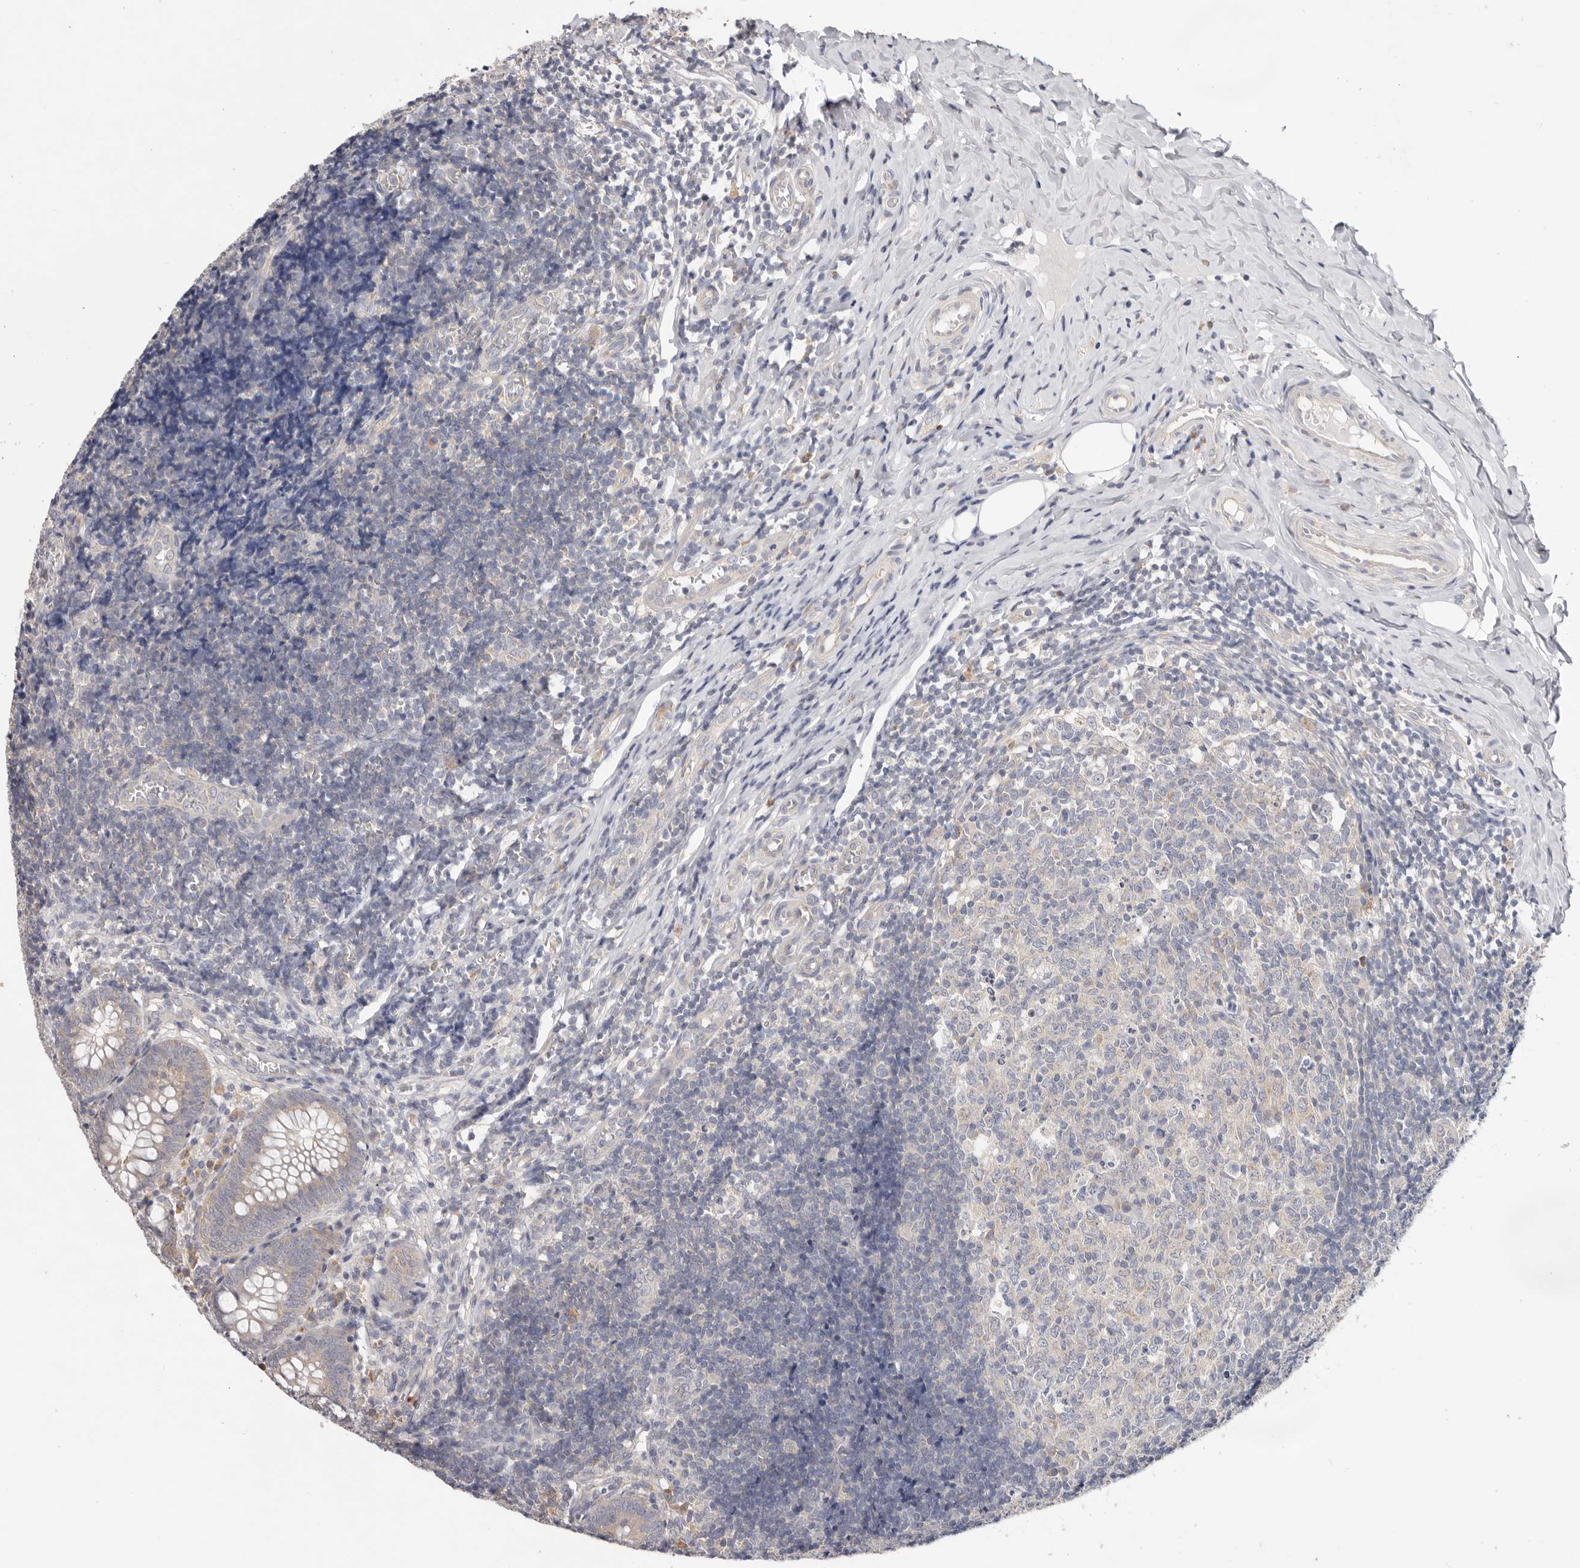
{"staining": {"intensity": "weak", "quantity": "25%-75%", "location": "cytoplasmic/membranous"}, "tissue": "appendix", "cell_type": "Glandular cells", "image_type": "normal", "snomed": [{"axis": "morphology", "description": "Normal tissue, NOS"}, {"axis": "topography", "description": "Appendix"}], "caption": "Protein expression by IHC reveals weak cytoplasmic/membranous expression in approximately 25%-75% of glandular cells in normal appendix.", "gene": "WDR77", "patient": {"sex": "male", "age": 8}}